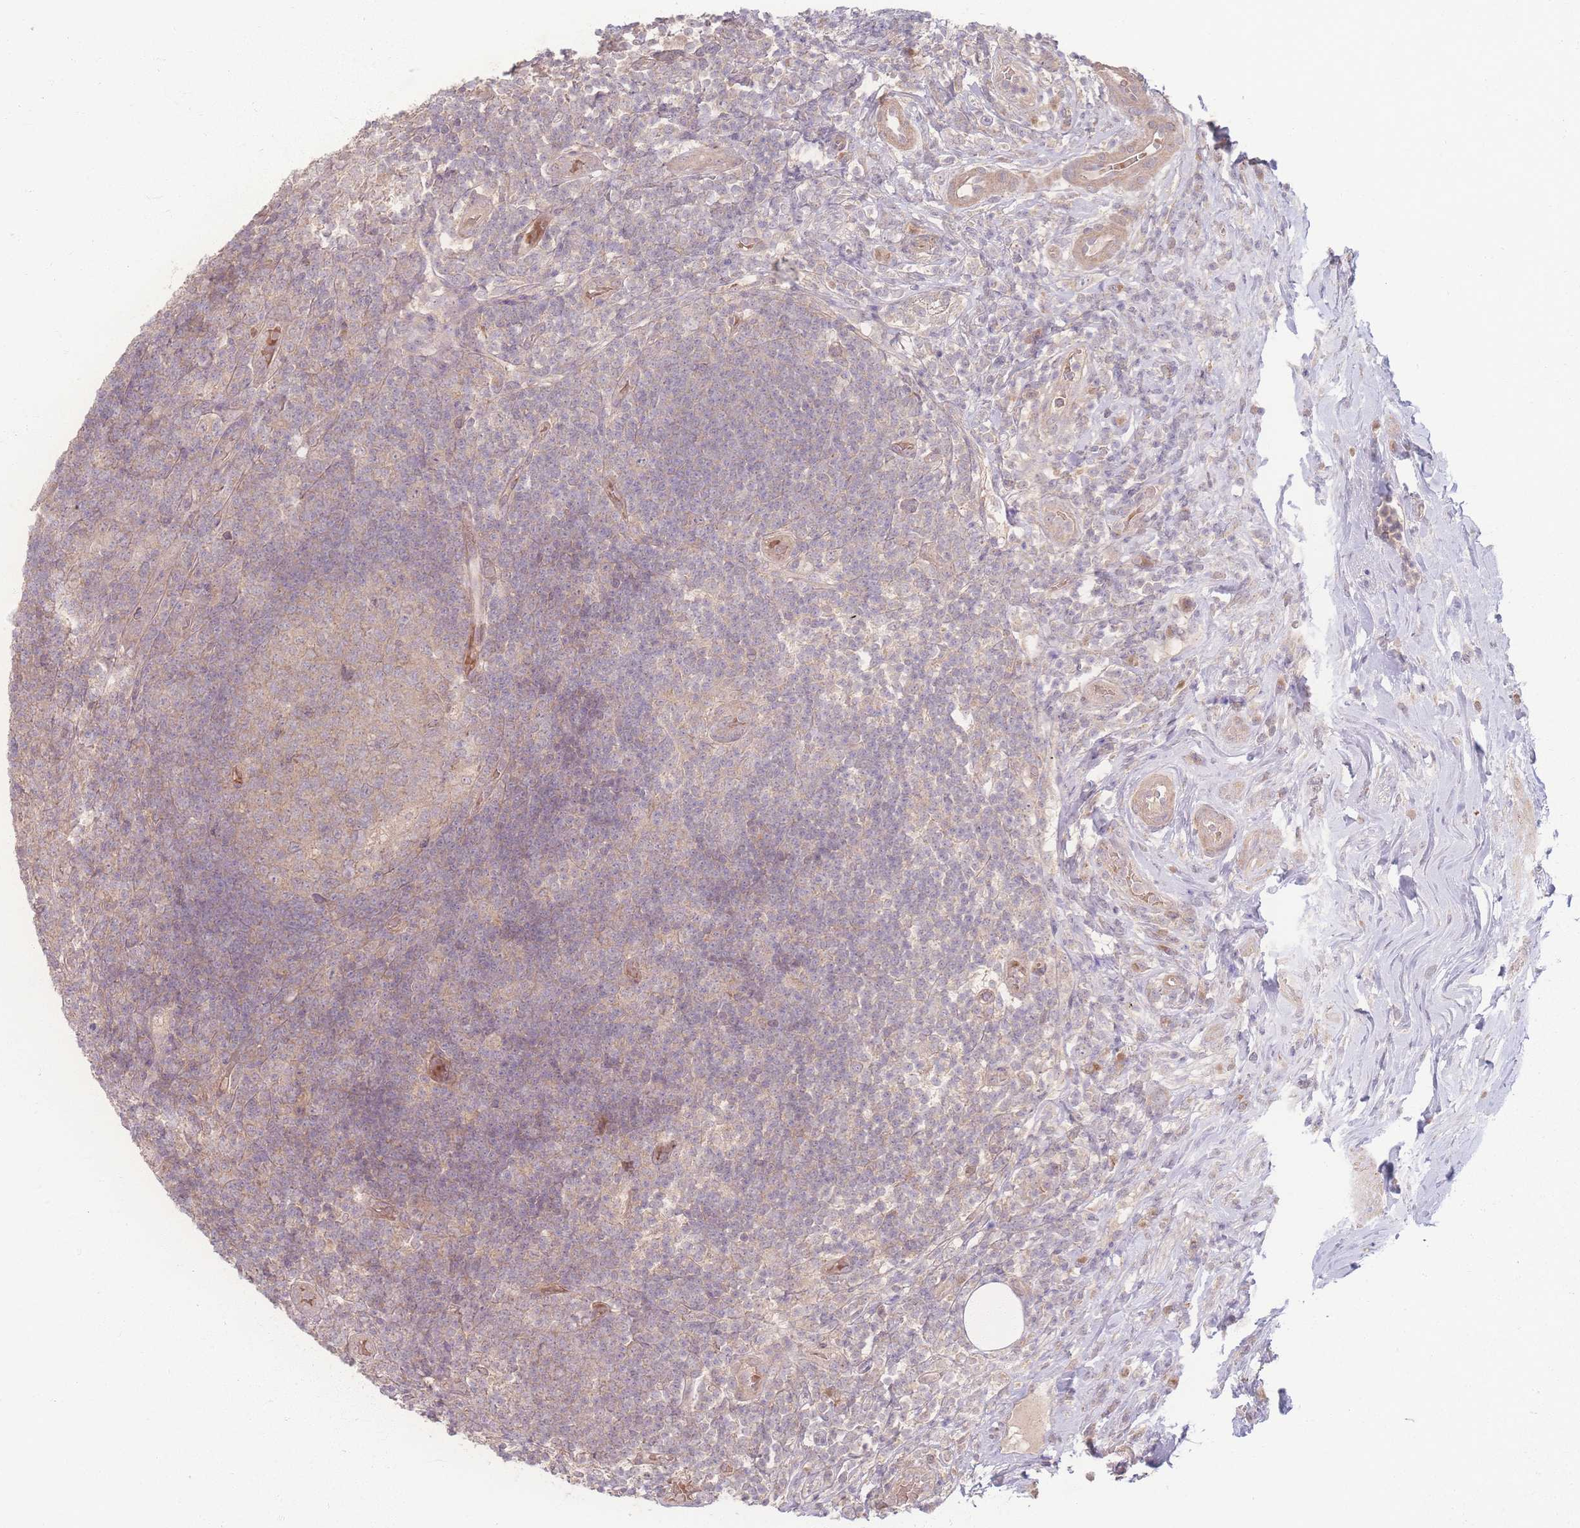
{"staining": {"intensity": "moderate", "quantity": ">75%", "location": "cytoplasmic/membranous"}, "tissue": "appendix", "cell_type": "Glandular cells", "image_type": "normal", "snomed": [{"axis": "morphology", "description": "Normal tissue, NOS"}, {"axis": "topography", "description": "Appendix"}], "caption": "This micrograph displays immunohistochemistry staining of unremarkable appendix, with medium moderate cytoplasmic/membranous staining in approximately >75% of glandular cells.", "gene": "INSR", "patient": {"sex": "female", "age": 43}}